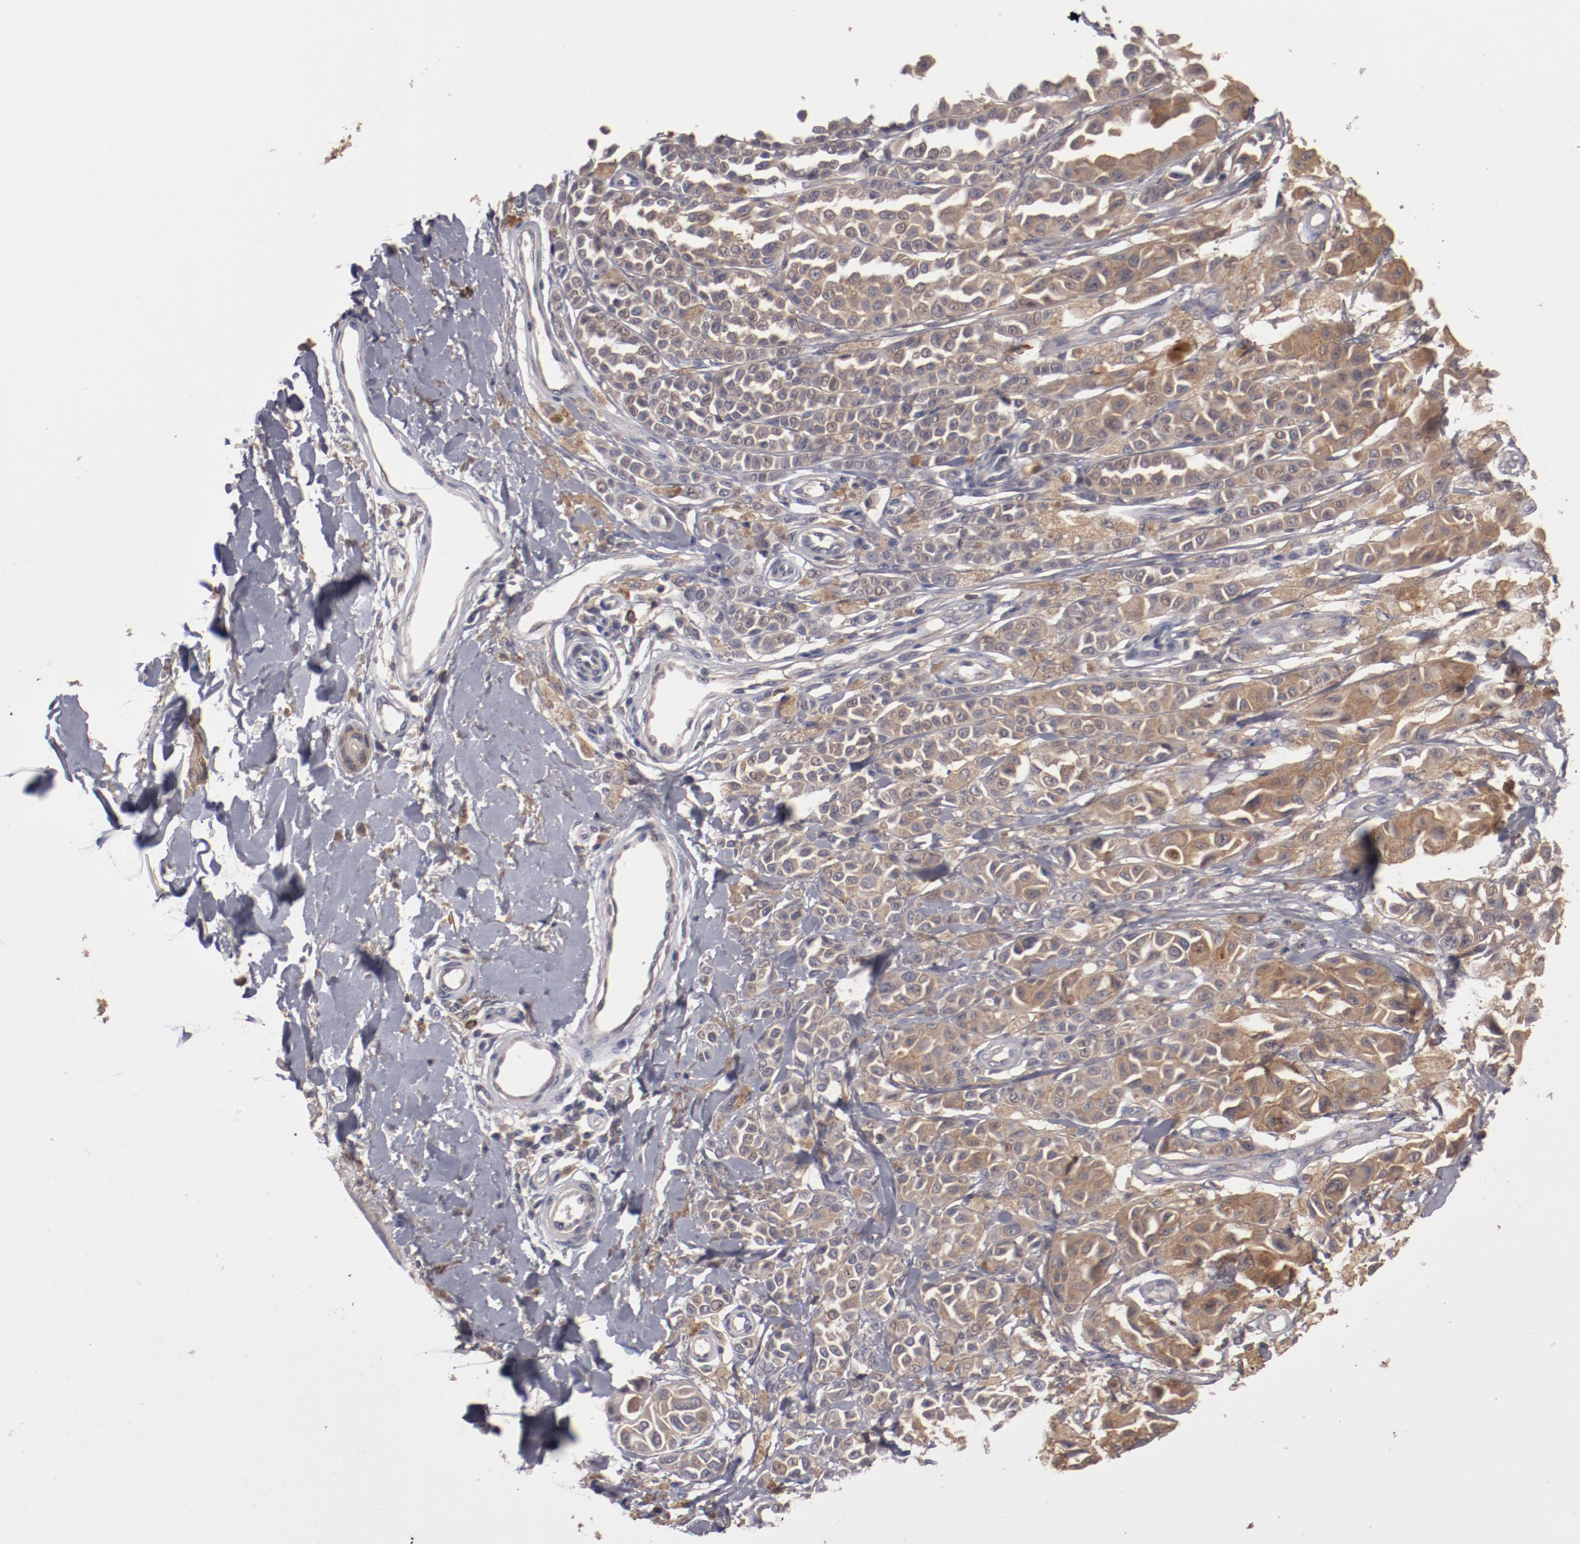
{"staining": {"intensity": "moderate", "quantity": ">75%", "location": "cytoplasmic/membranous"}, "tissue": "melanoma", "cell_type": "Tumor cells", "image_type": "cancer", "snomed": [{"axis": "morphology", "description": "Malignant melanoma, NOS"}, {"axis": "topography", "description": "Skin"}], "caption": "Moderate cytoplasmic/membranous staining is identified in approximately >75% of tumor cells in malignant melanoma.", "gene": "LRRC75B", "patient": {"sex": "female", "age": 38}}